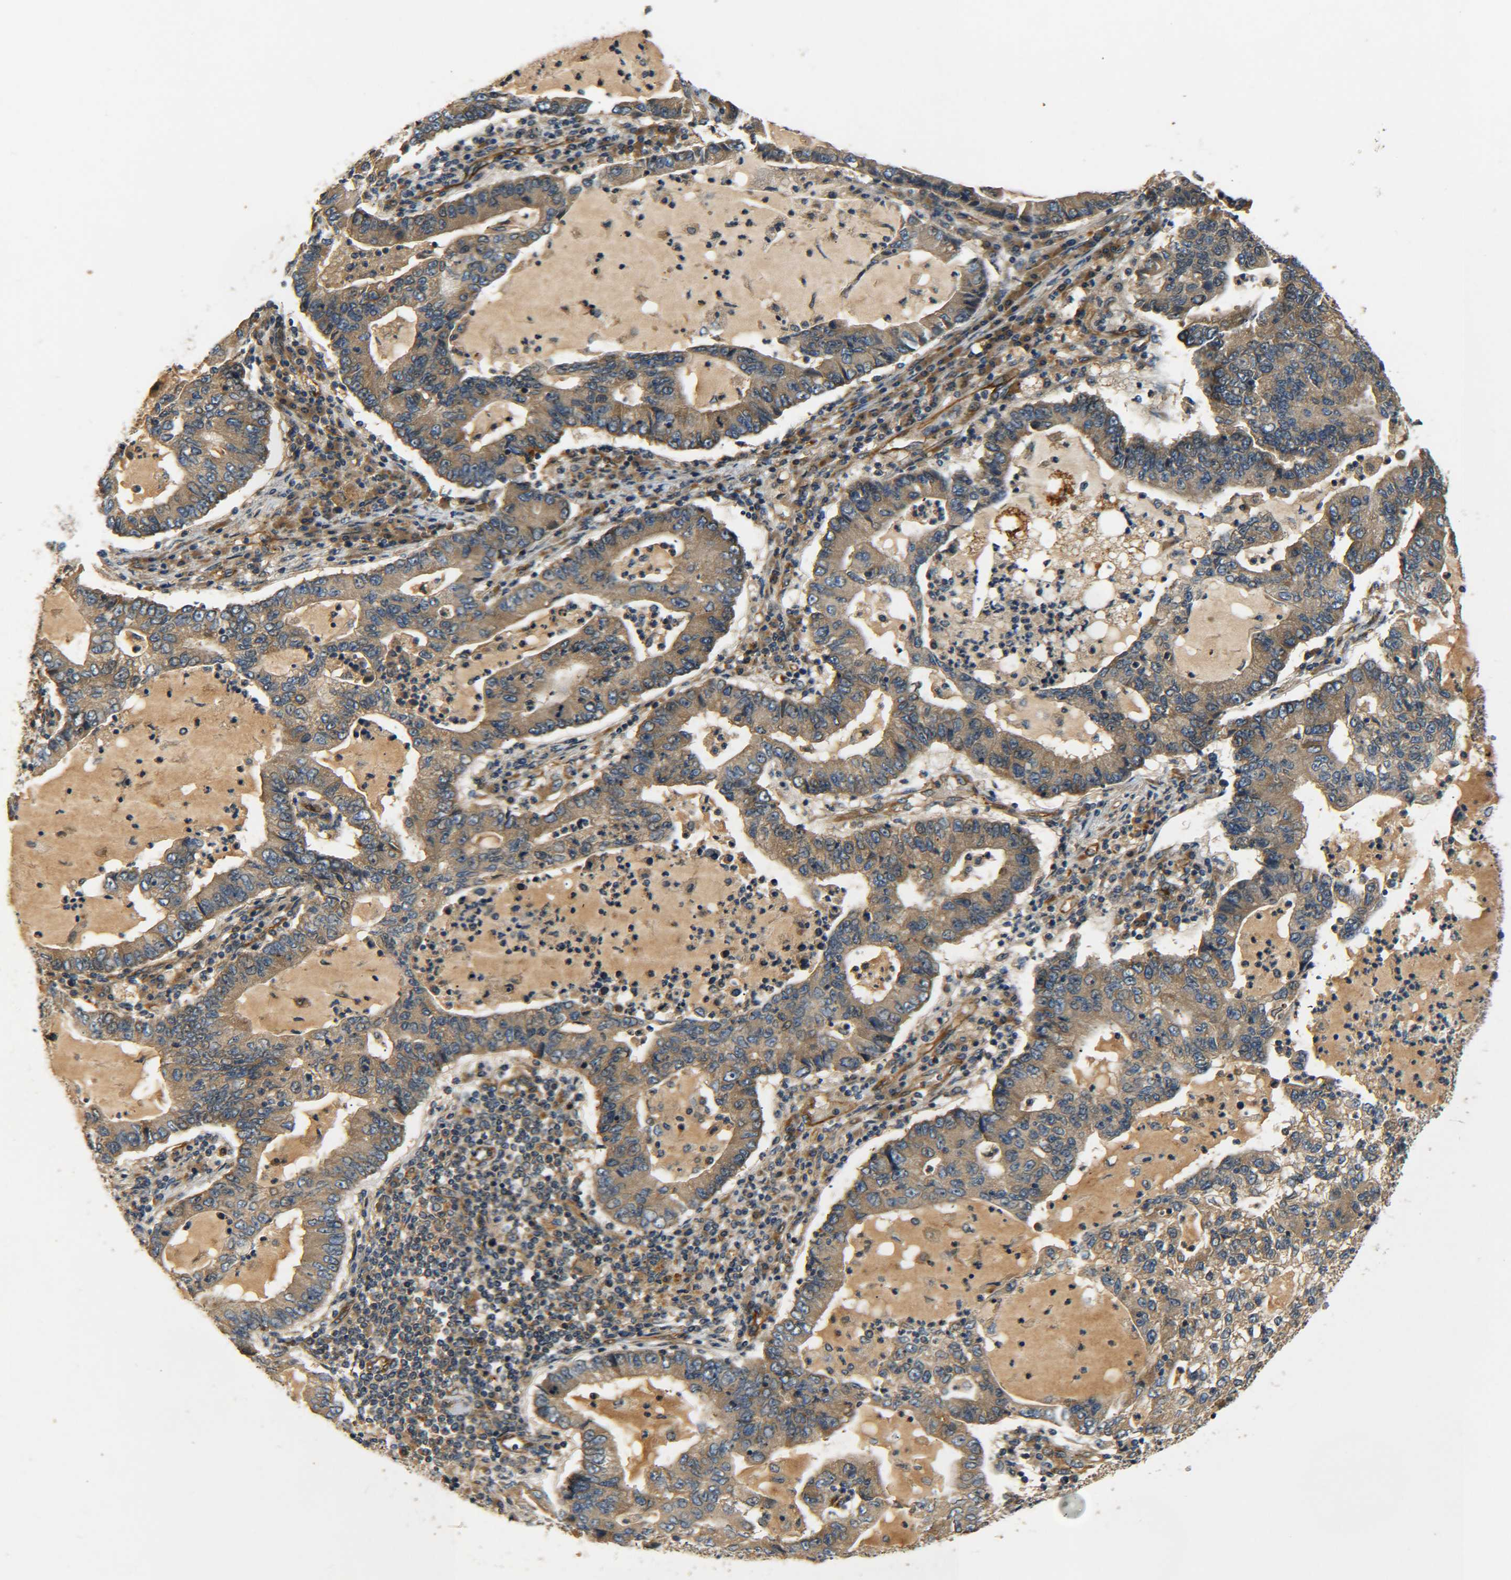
{"staining": {"intensity": "moderate", "quantity": ">75%", "location": "cytoplasmic/membranous"}, "tissue": "lung cancer", "cell_type": "Tumor cells", "image_type": "cancer", "snomed": [{"axis": "morphology", "description": "Adenocarcinoma, NOS"}, {"axis": "topography", "description": "Lung"}], "caption": "Lung adenocarcinoma stained with a brown dye shows moderate cytoplasmic/membranous positive positivity in approximately >75% of tumor cells.", "gene": "LRCH3", "patient": {"sex": "female", "age": 51}}